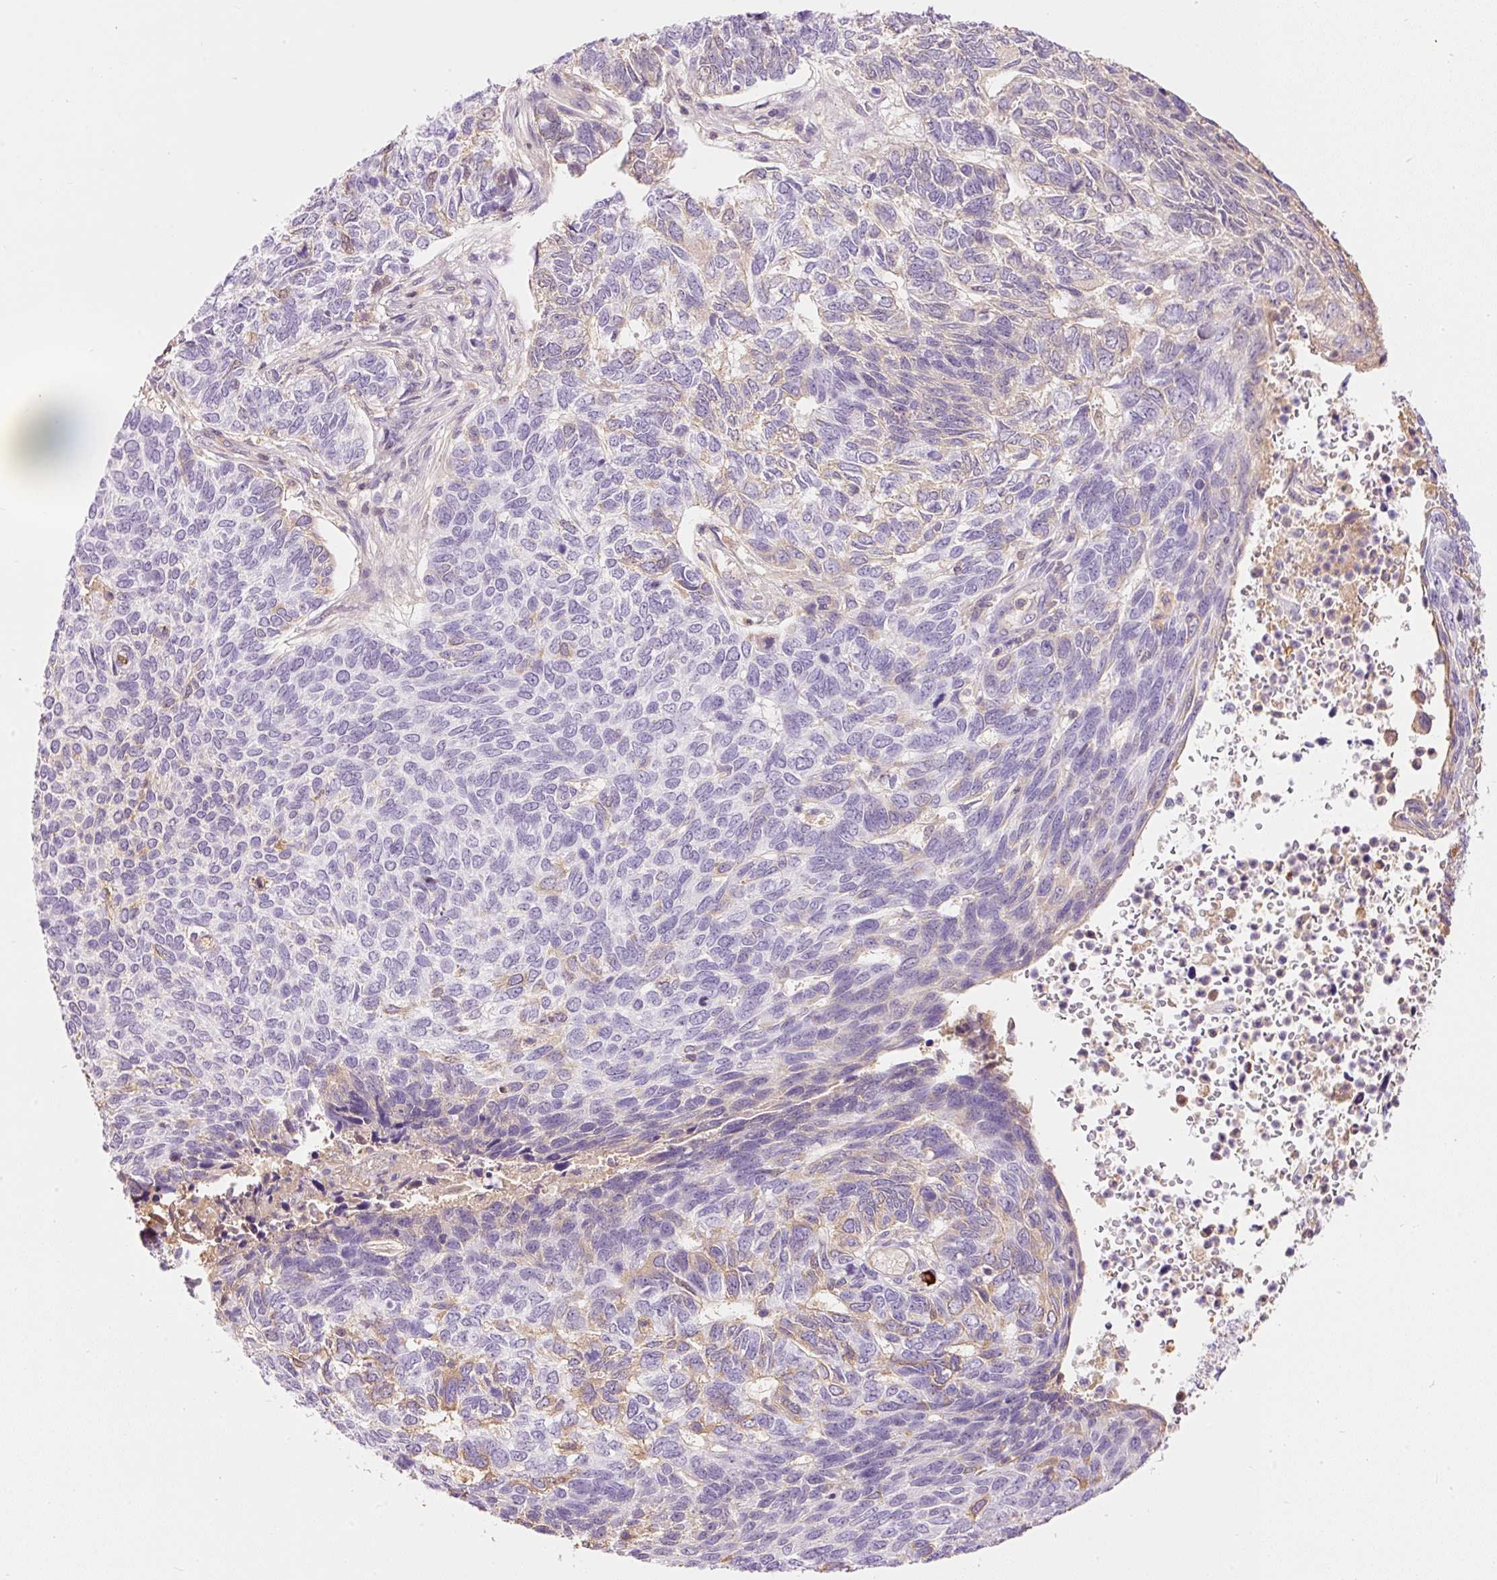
{"staining": {"intensity": "weak", "quantity": "<25%", "location": "cytoplasmic/membranous"}, "tissue": "skin cancer", "cell_type": "Tumor cells", "image_type": "cancer", "snomed": [{"axis": "morphology", "description": "Basal cell carcinoma"}, {"axis": "topography", "description": "Skin"}], "caption": "Tumor cells show no significant protein positivity in basal cell carcinoma (skin). Nuclei are stained in blue.", "gene": "PRPF38B", "patient": {"sex": "female", "age": 65}}